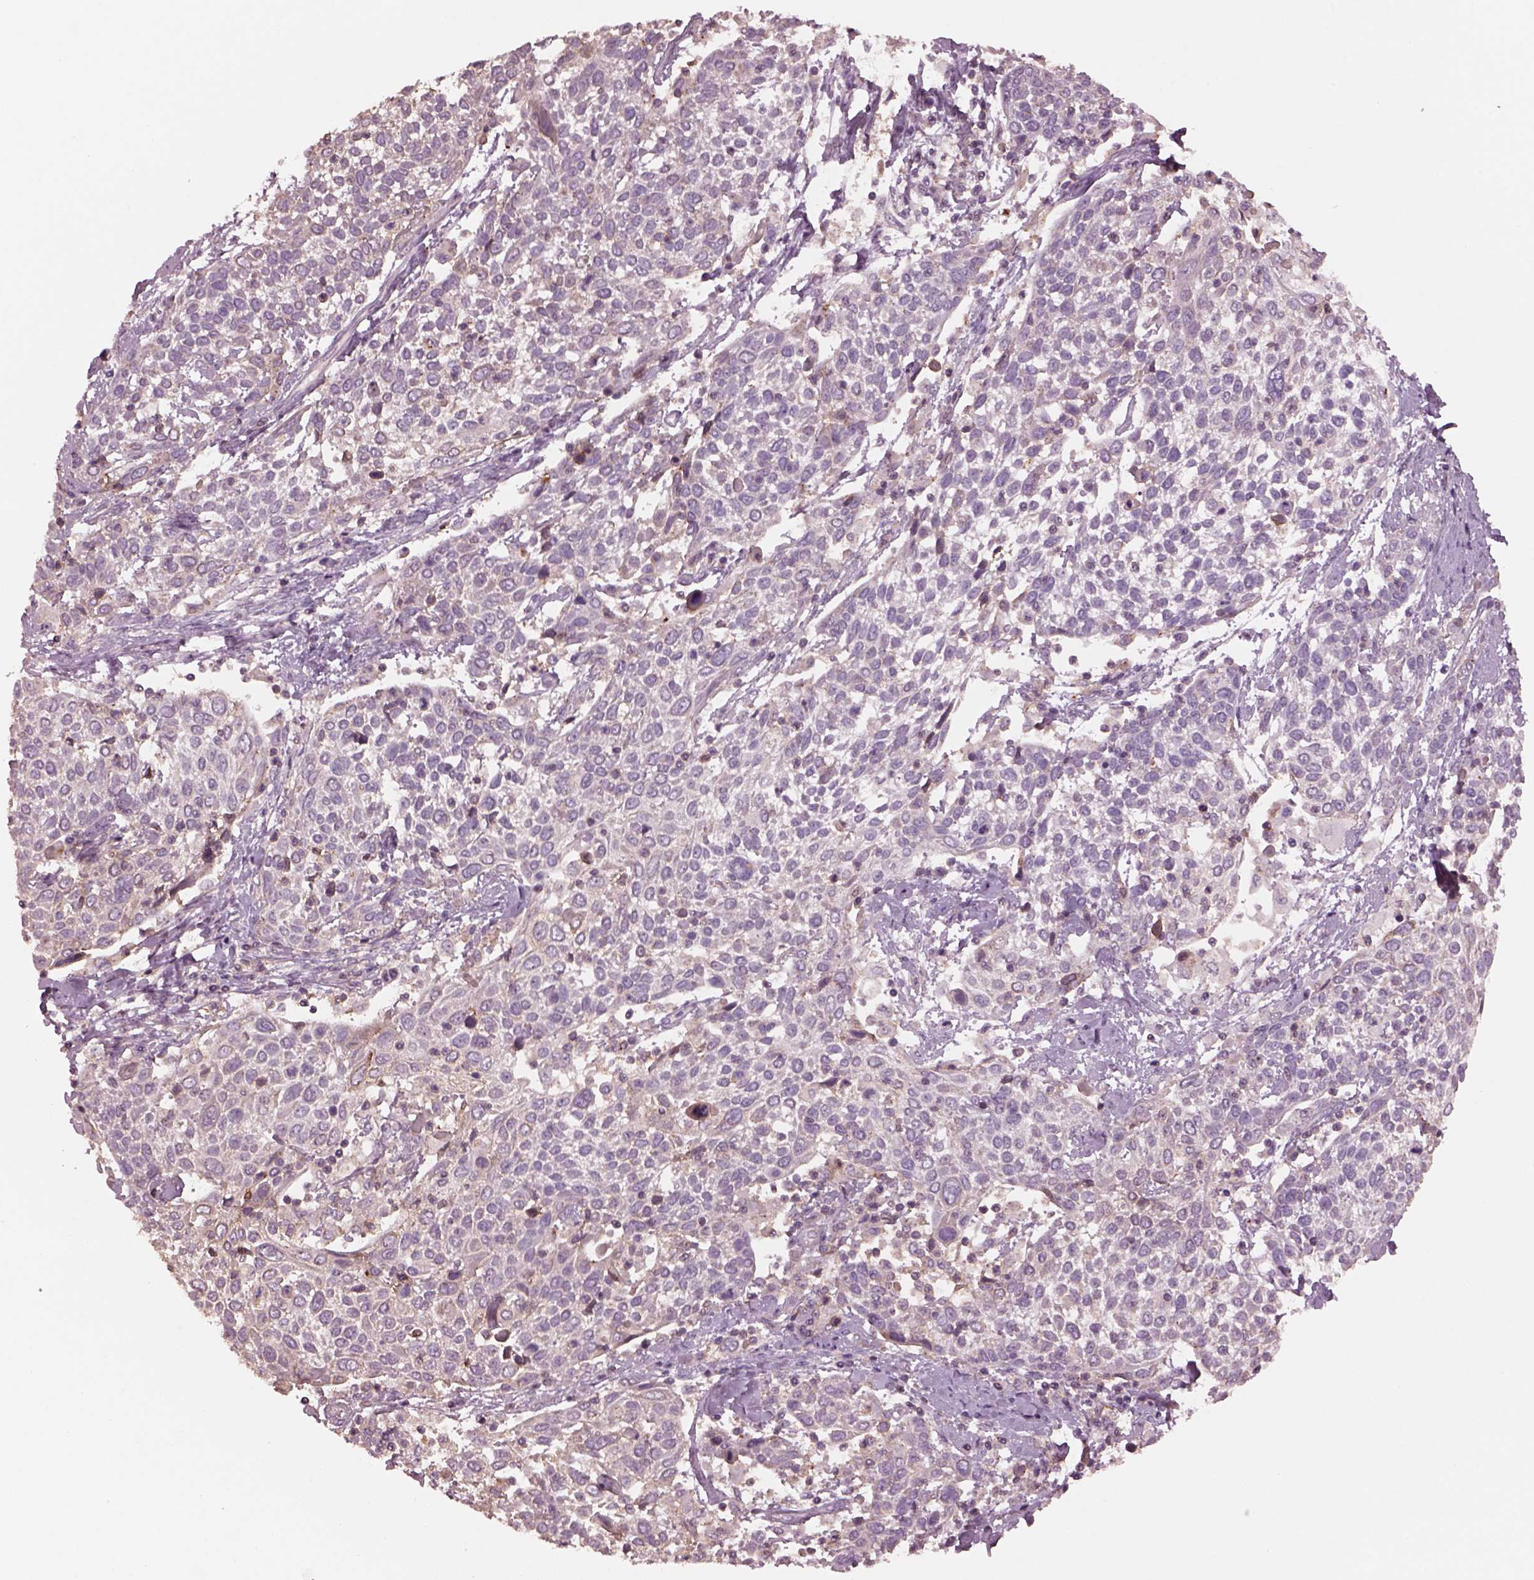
{"staining": {"intensity": "negative", "quantity": "none", "location": "none"}, "tissue": "cervical cancer", "cell_type": "Tumor cells", "image_type": "cancer", "snomed": [{"axis": "morphology", "description": "Squamous cell carcinoma, NOS"}, {"axis": "topography", "description": "Cervix"}], "caption": "The immunohistochemistry image has no significant staining in tumor cells of cervical cancer (squamous cell carcinoma) tissue.", "gene": "SRI", "patient": {"sex": "female", "age": 61}}